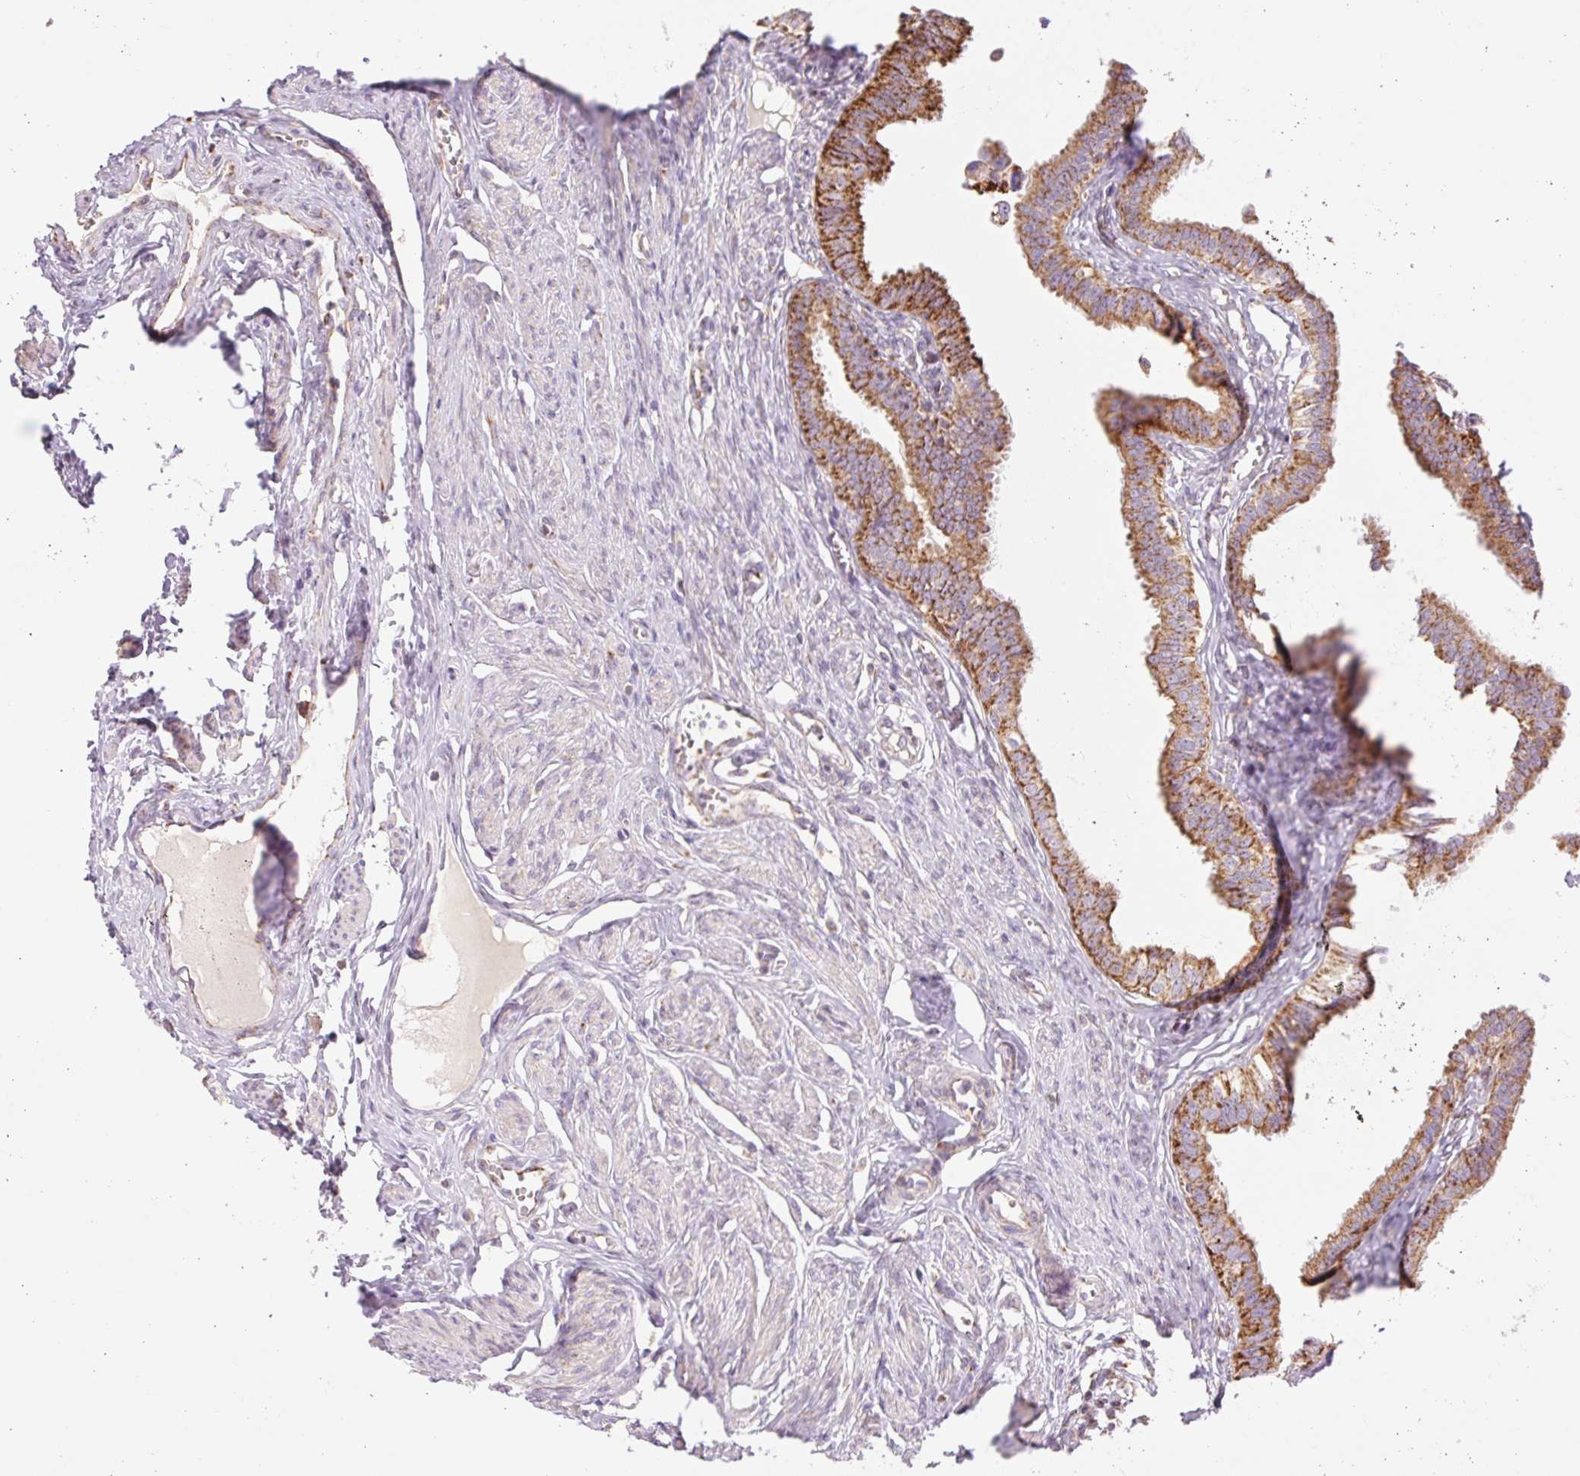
{"staining": {"intensity": "strong", "quantity": ">75%", "location": "cytoplasmic/membranous"}, "tissue": "fallopian tube", "cell_type": "Glandular cells", "image_type": "normal", "snomed": [{"axis": "morphology", "description": "Normal tissue, NOS"}, {"axis": "morphology", "description": "Carcinoma, NOS"}, {"axis": "topography", "description": "Fallopian tube"}, {"axis": "topography", "description": "Ovary"}], "caption": "Human fallopian tube stained for a protein (brown) reveals strong cytoplasmic/membranous positive staining in approximately >75% of glandular cells.", "gene": "GOSR2", "patient": {"sex": "female", "age": 59}}